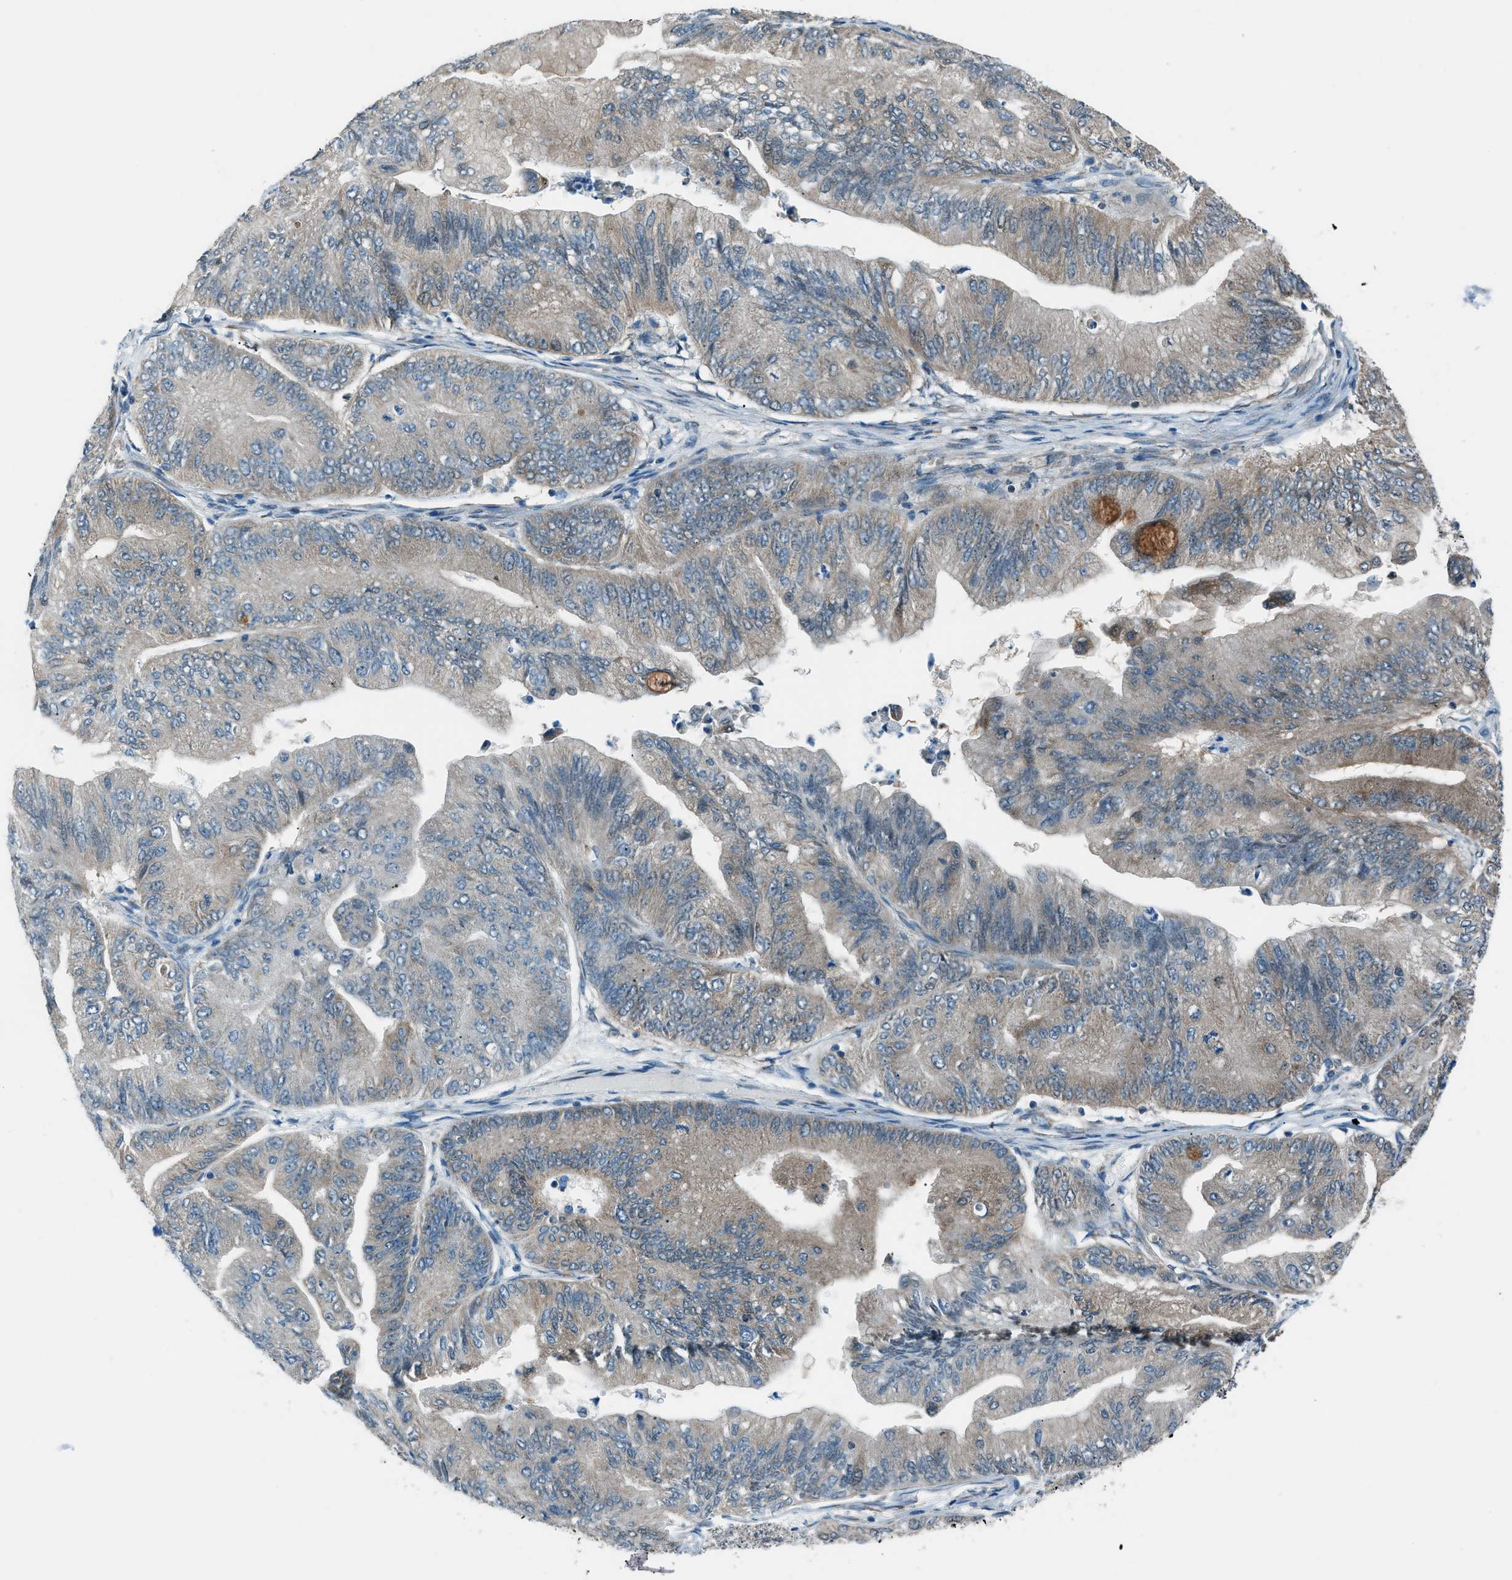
{"staining": {"intensity": "weak", "quantity": "25%-75%", "location": "cytoplasmic/membranous"}, "tissue": "ovarian cancer", "cell_type": "Tumor cells", "image_type": "cancer", "snomed": [{"axis": "morphology", "description": "Cystadenocarcinoma, mucinous, NOS"}, {"axis": "topography", "description": "Ovary"}], "caption": "Human ovarian cancer stained with a protein marker shows weak staining in tumor cells.", "gene": "PIGG", "patient": {"sex": "female", "age": 61}}